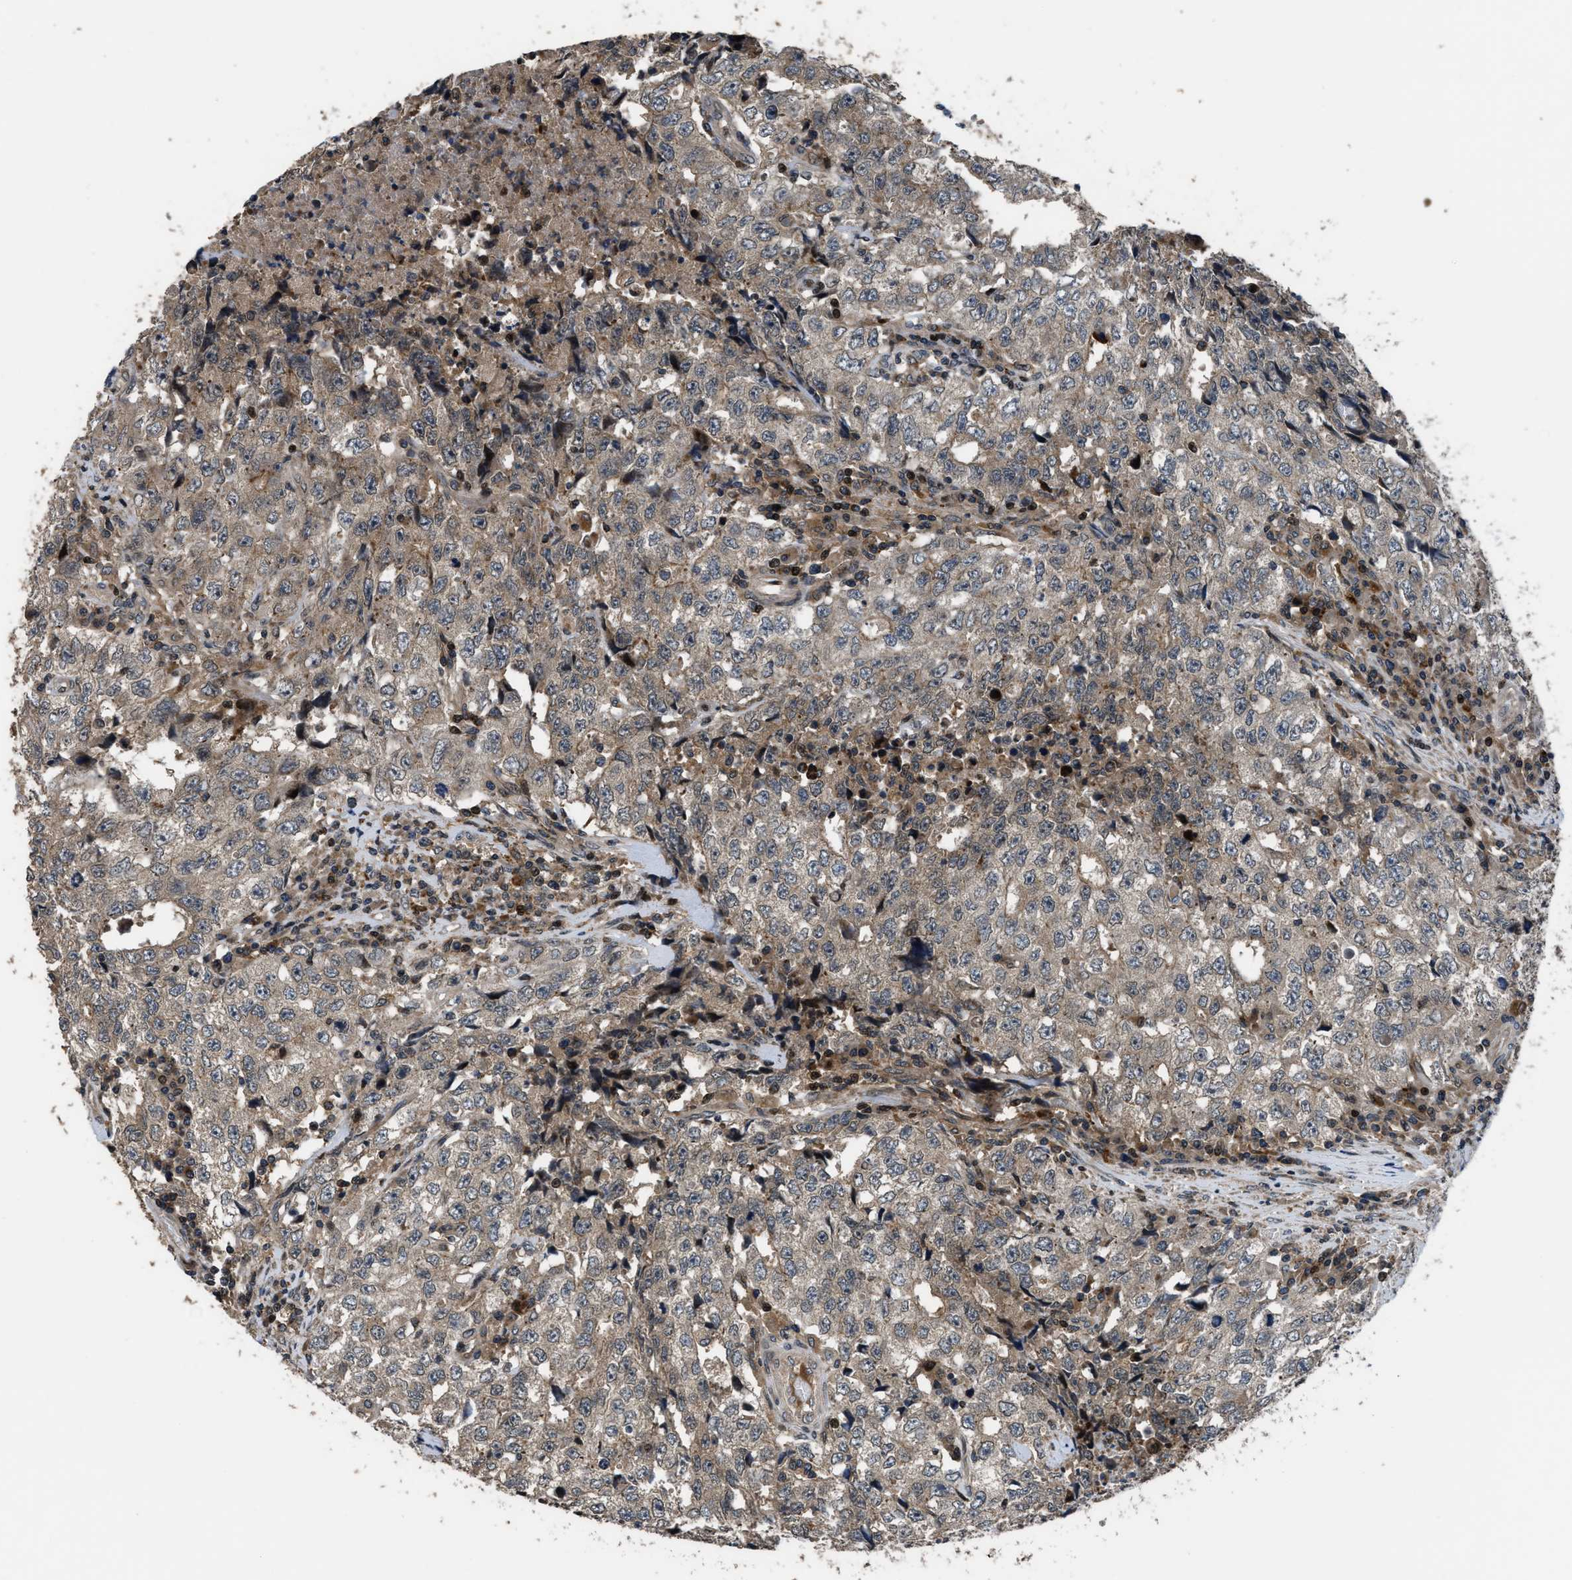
{"staining": {"intensity": "moderate", "quantity": ">75%", "location": "cytoplasmic/membranous"}, "tissue": "testis cancer", "cell_type": "Tumor cells", "image_type": "cancer", "snomed": [{"axis": "morphology", "description": "Necrosis, NOS"}, {"axis": "morphology", "description": "Carcinoma, Embryonal, NOS"}, {"axis": "topography", "description": "Testis"}], "caption": "High-power microscopy captured an immunohistochemistry (IHC) micrograph of testis cancer, revealing moderate cytoplasmic/membranous positivity in approximately >75% of tumor cells. Using DAB (brown) and hematoxylin (blue) stains, captured at high magnification using brightfield microscopy.", "gene": "CTBS", "patient": {"sex": "male", "age": 19}}